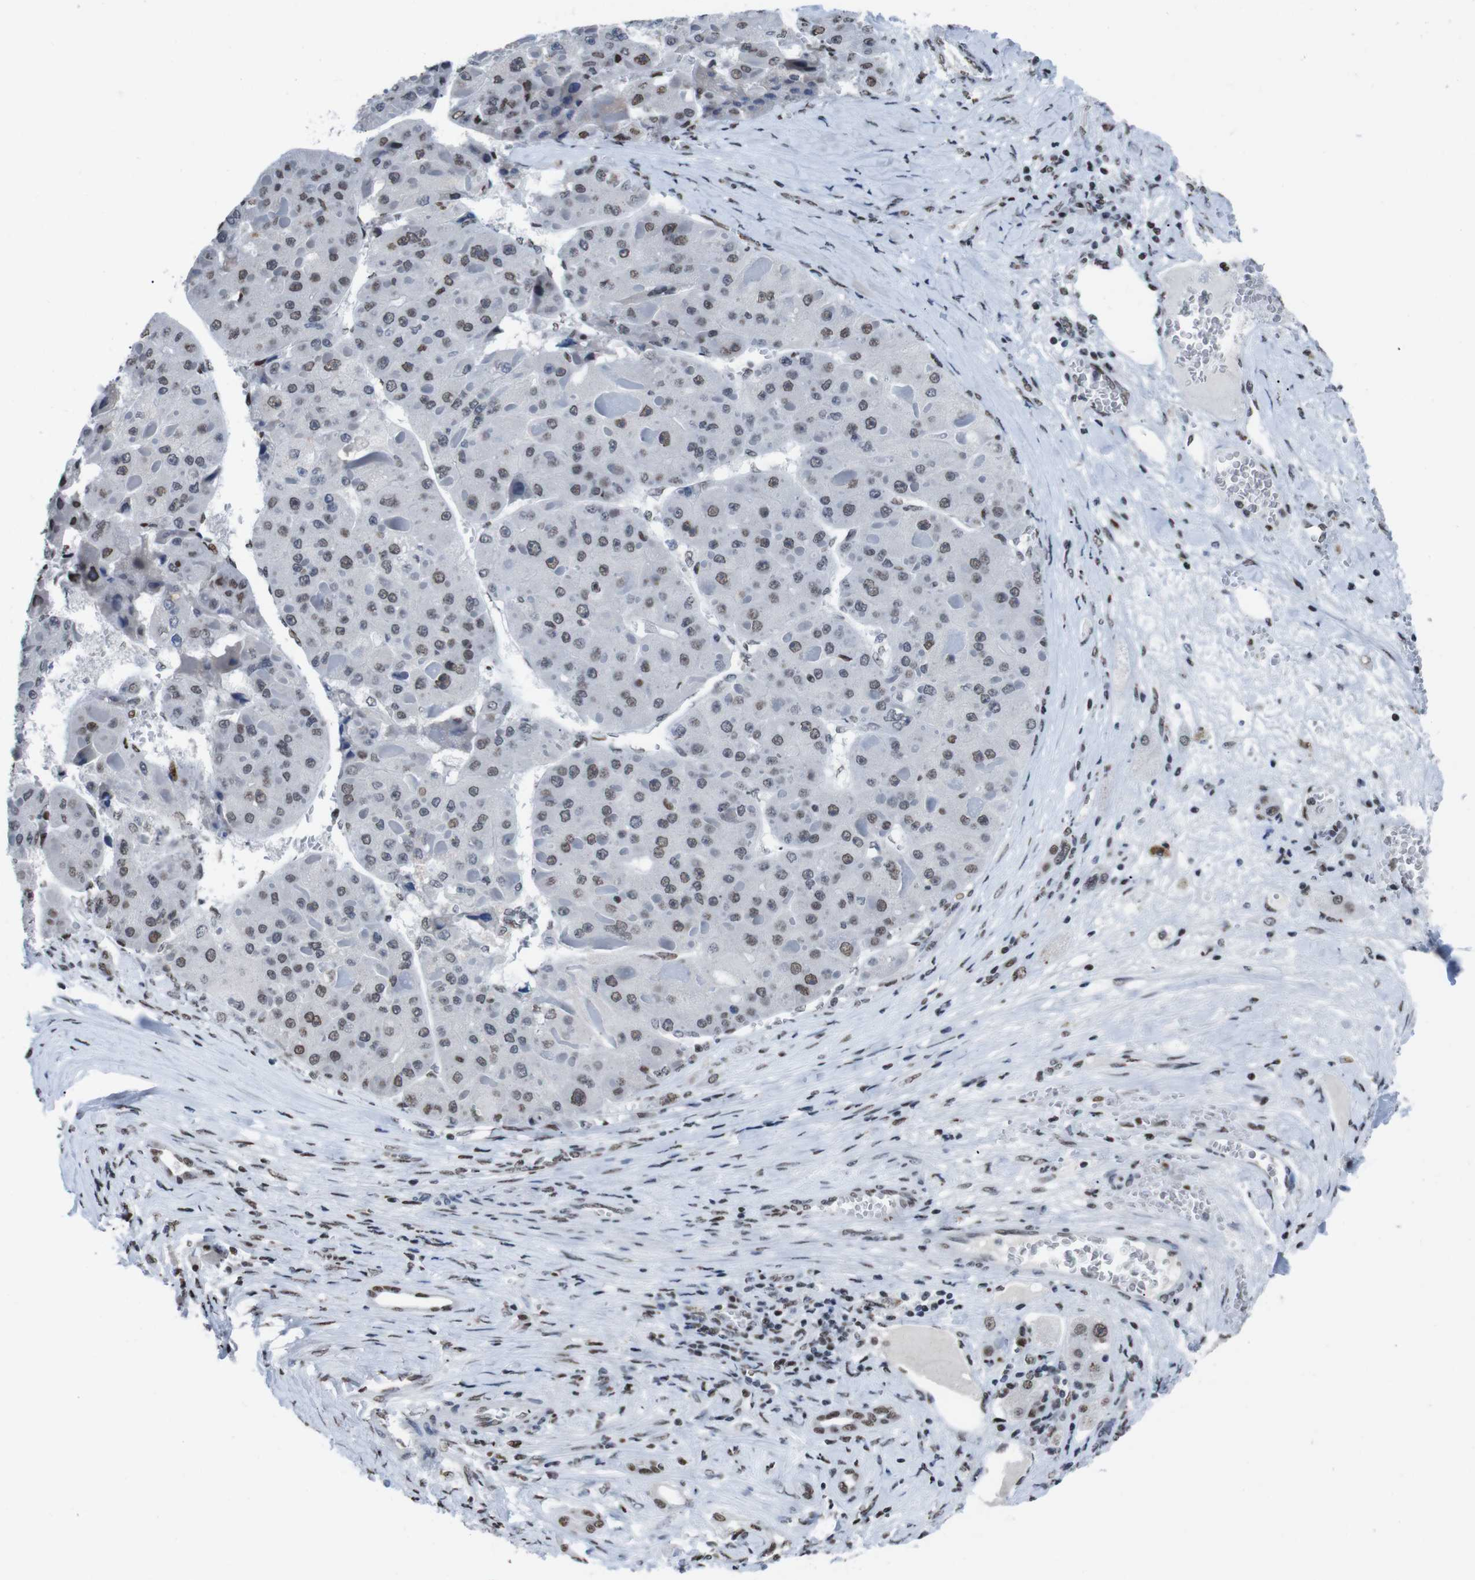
{"staining": {"intensity": "weak", "quantity": "25%-75%", "location": "nuclear"}, "tissue": "liver cancer", "cell_type": "Tumor cells", "image_type": "cancer", "snomed": [{"axis": "morphology", "description": "Carcinoma, Hepatocellular, NOS"}, {"axis": "topography", "description": "Liver"}], "caption": "High-power microscopy captured an immunohistochemistry histopathology image of liver cancer (hepatocellular carcinoma), revealing weak nuclear staining in about 25%-75% of tumor cells. (Stains: DAB (3,3'-diaminobenzidine) in brown, nuclei in blue, Microscopy: brightfield microscopy at high magnification).", "gene": "PIP4P2", "patient": {"sex": "female", "age": 73}}